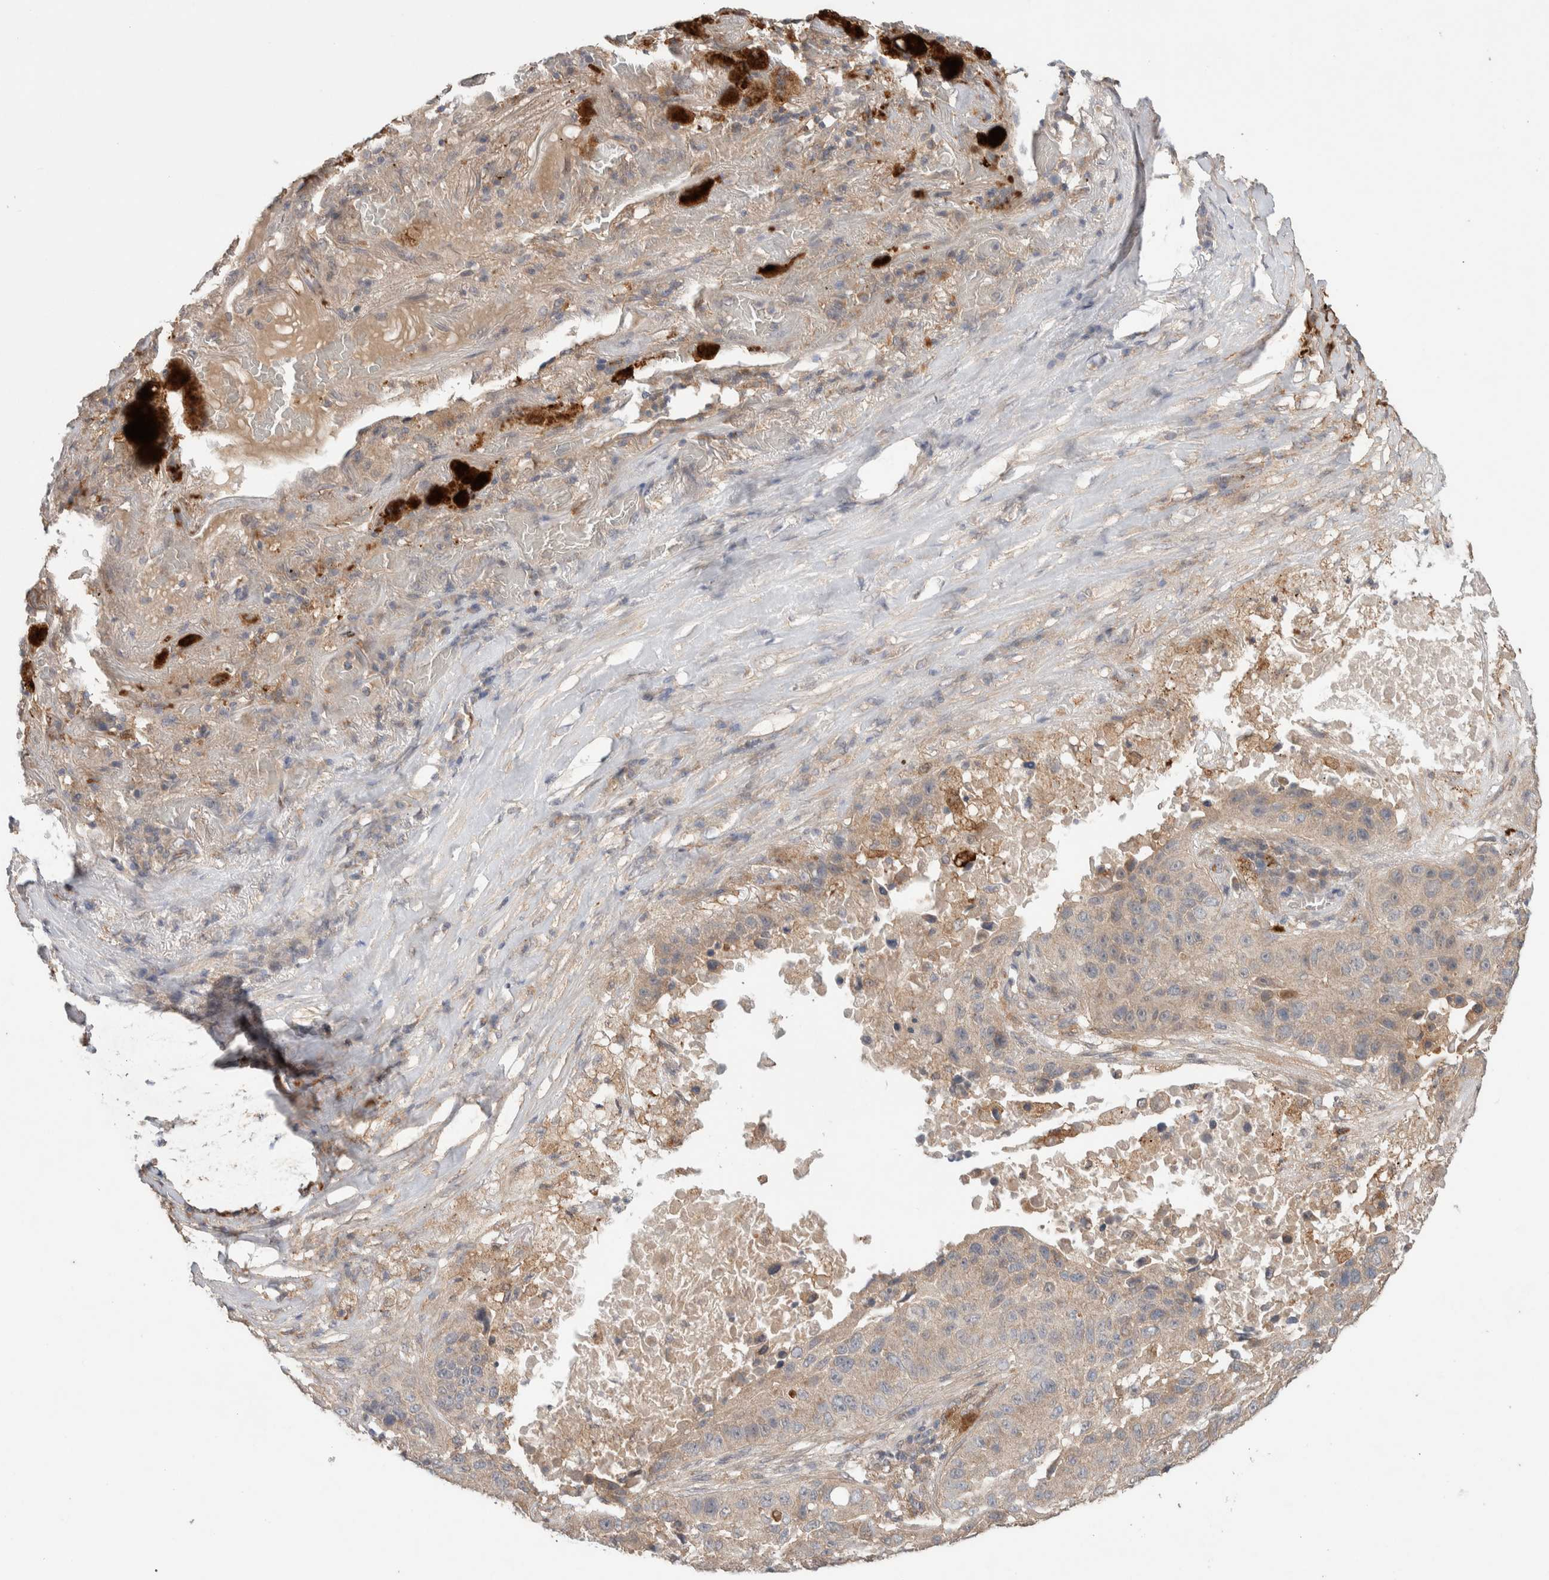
{"staining": {"intensity": "weak", "quantity": ">75%", "location": "cytoplasmic/membranous"}, "tissue": "lung cancer", "cell_type": "Tumor cells", "image_type": "cancer", "snomed": [{"axis": "morphology", "description": "Squamous cell carcinoma, NOS"}, {"axis": "topography", "description": "Lung"}], "caption": "This is a micrograph of immunohistochemistry (IHC) staining of lung cancer, which shows weak expression in the cytoplasmic/membranous of tumor cells.", "gene": "KCNJ5", "patient": {"sex": "male", "age": 57}}